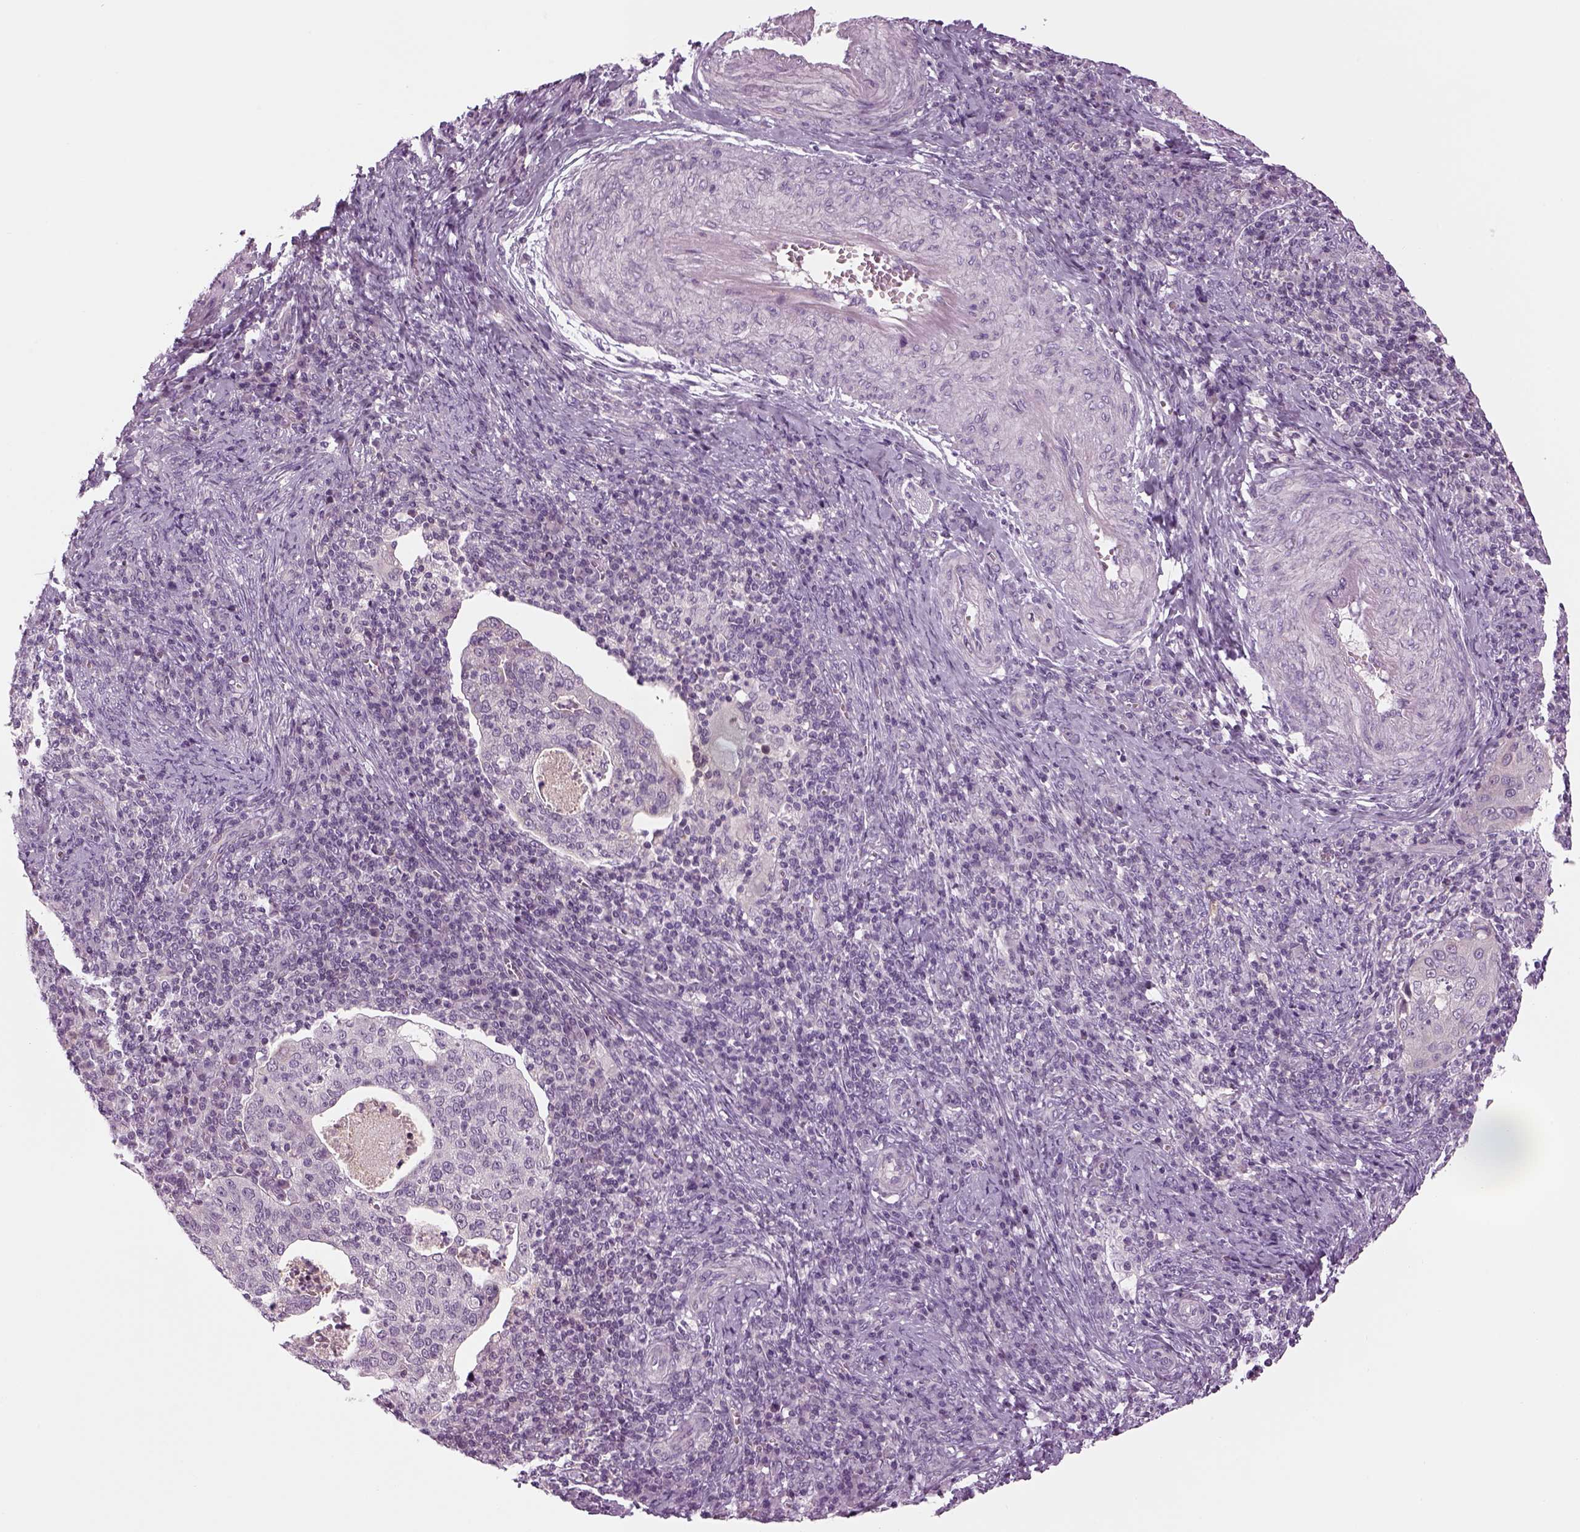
{"staining": {"intensity": "negative", "quantity": "none", "location": "none"}, "tissue": "cervical cancer", "cell_type": "Tumor cells", "image_type": "cancer", "snomed": [{"axis": "morphology", "description": "Squamous cell carcinoma, NOS"}, {"axis": "topography", "description": "Cervix"}], "caption": "Immunohistochemical staining of human cervical squamous cell carcinoma shows no significant staining in tumor cells.", "gene": "LRRIQ3", "patient": {"sex": "female", "age": 39}}